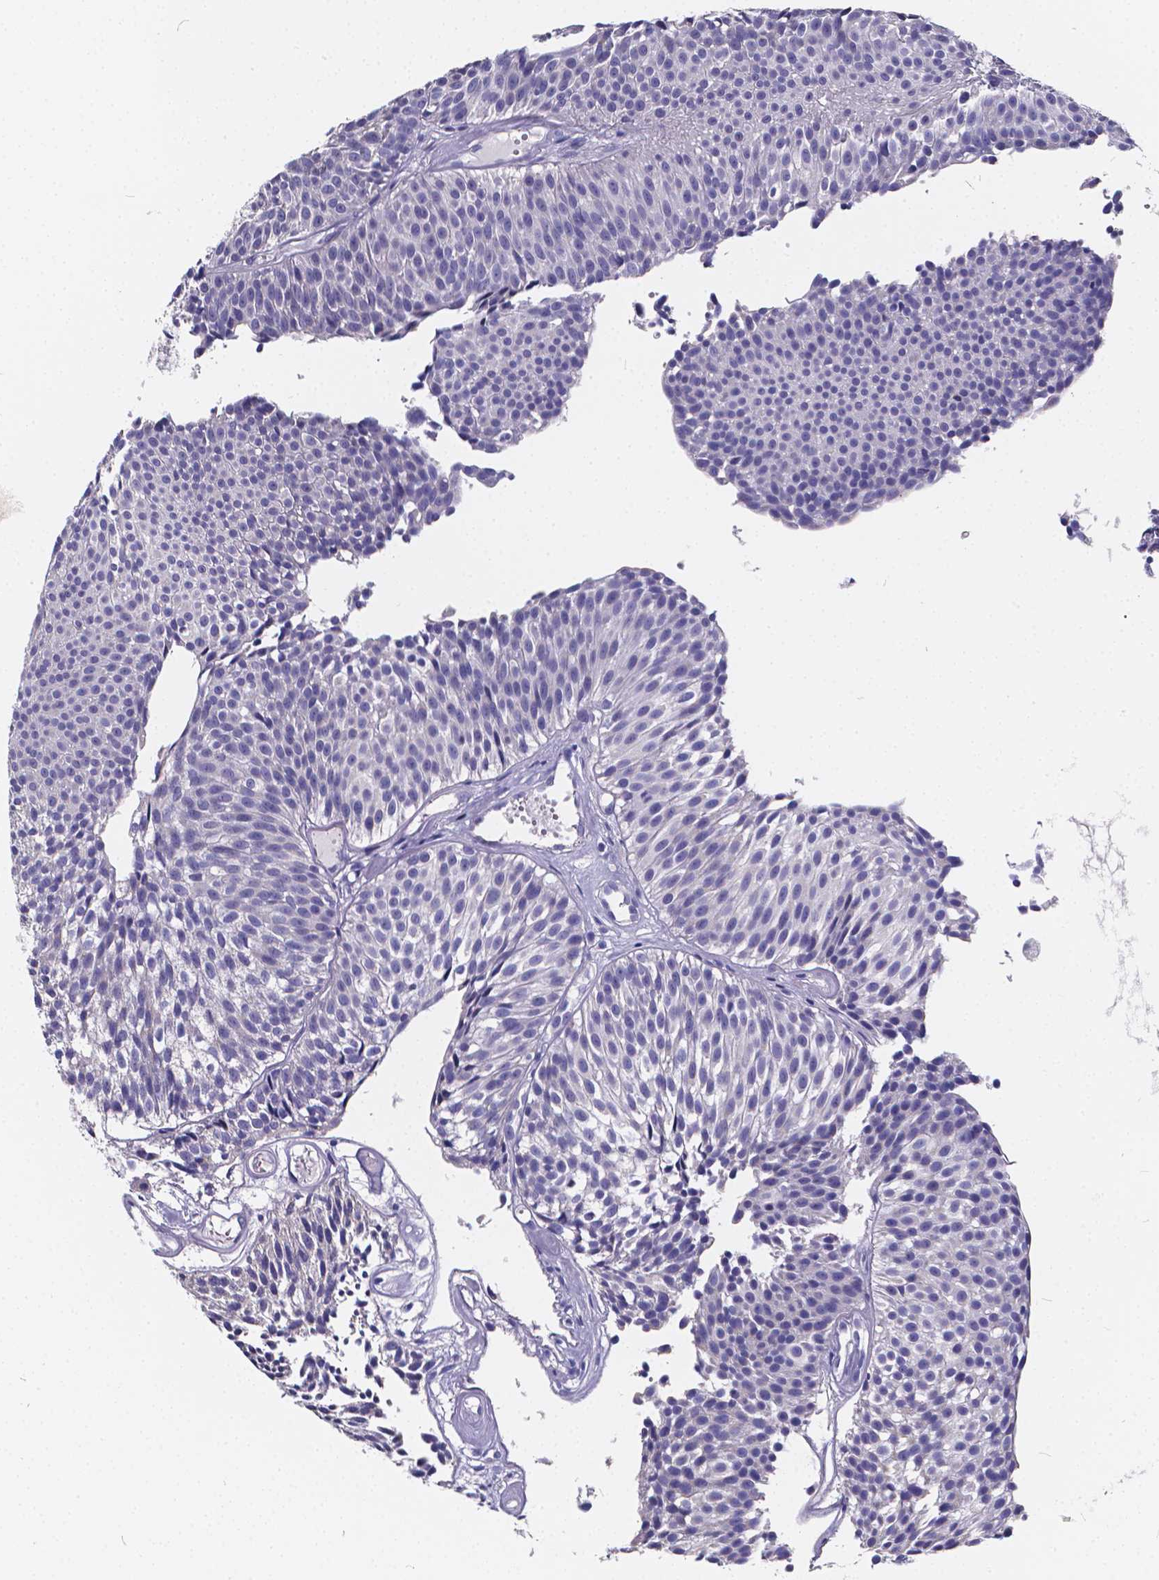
{"staining": {"intensity": "negative", "quantity": "none", "location": "none"}, "tissue": "urothelial cancer", "cell_type": "Tumor cells", "image_type": "cancer", "snomed": [{"axis": "morphology", "description": "Urothelial carcinoma, Low grade"}, {"axis": "topography", "description": "Urinary bladder"}], "caption": "Urothelial carcinoma (low-grade) was stained to show a protein in brown. There is no significant expression in tumor cells.", "gene": "SPEF2", "patient": {"sex": "male", "age": 63}}